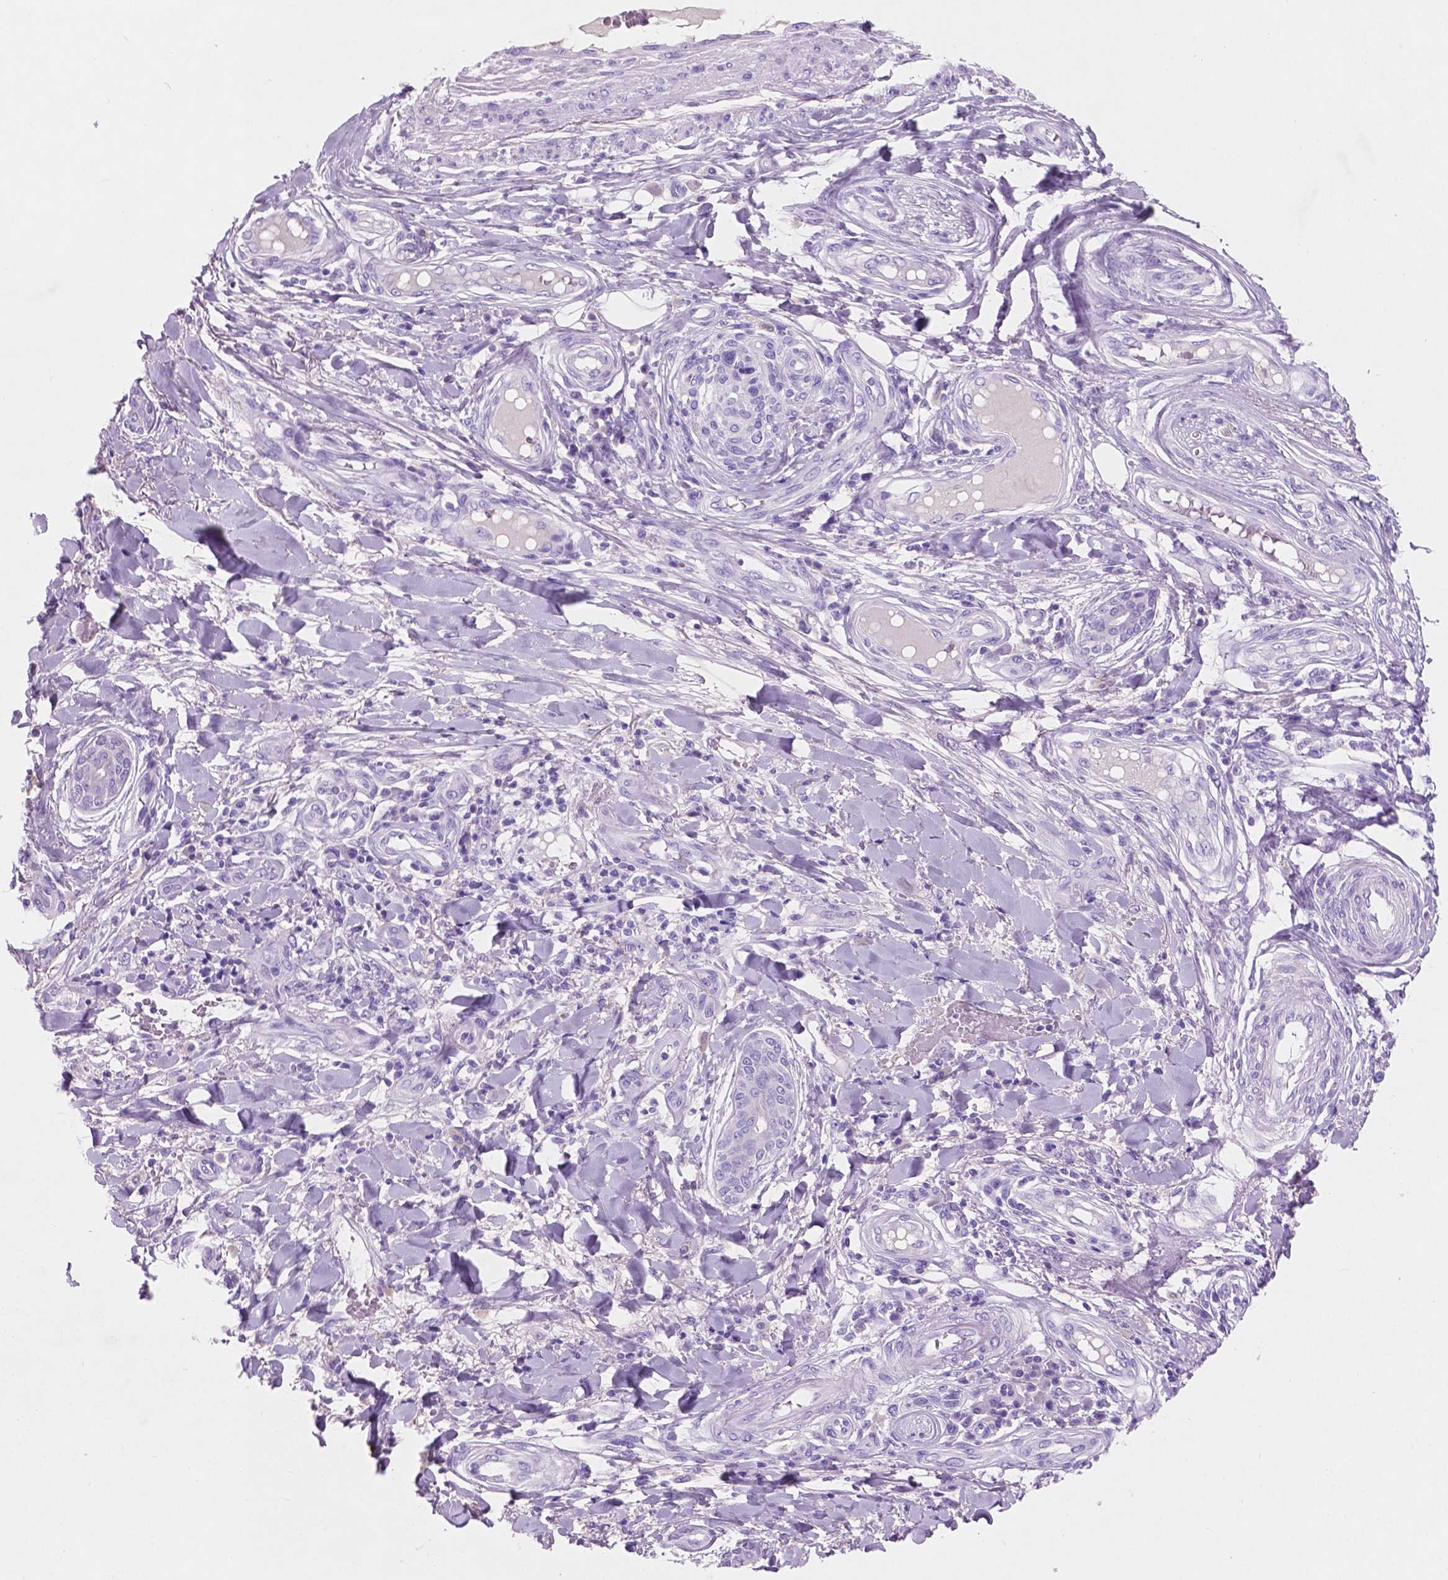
{"staining": {"intensity": "negative", "quantity": "none", "location": "none"}, "tissue": "skin cancer", "cell_type": "Tumor cells", "image_type": "cancer", "snomed": [{"axis": "morphology", "description": "Squamous cell carcinoma, NOS"}, {"axis": "topography", "description": "Skin"}], "caption": "An immunohistochemistry (IHC) photomicrograph of squamous cell carcinoma (skin) is shown. There is no staining in tumor cells of squamous cell carcinoma (skin).", "gene": "POU4F1", "patient": {"sex": "male", "age": 70}}